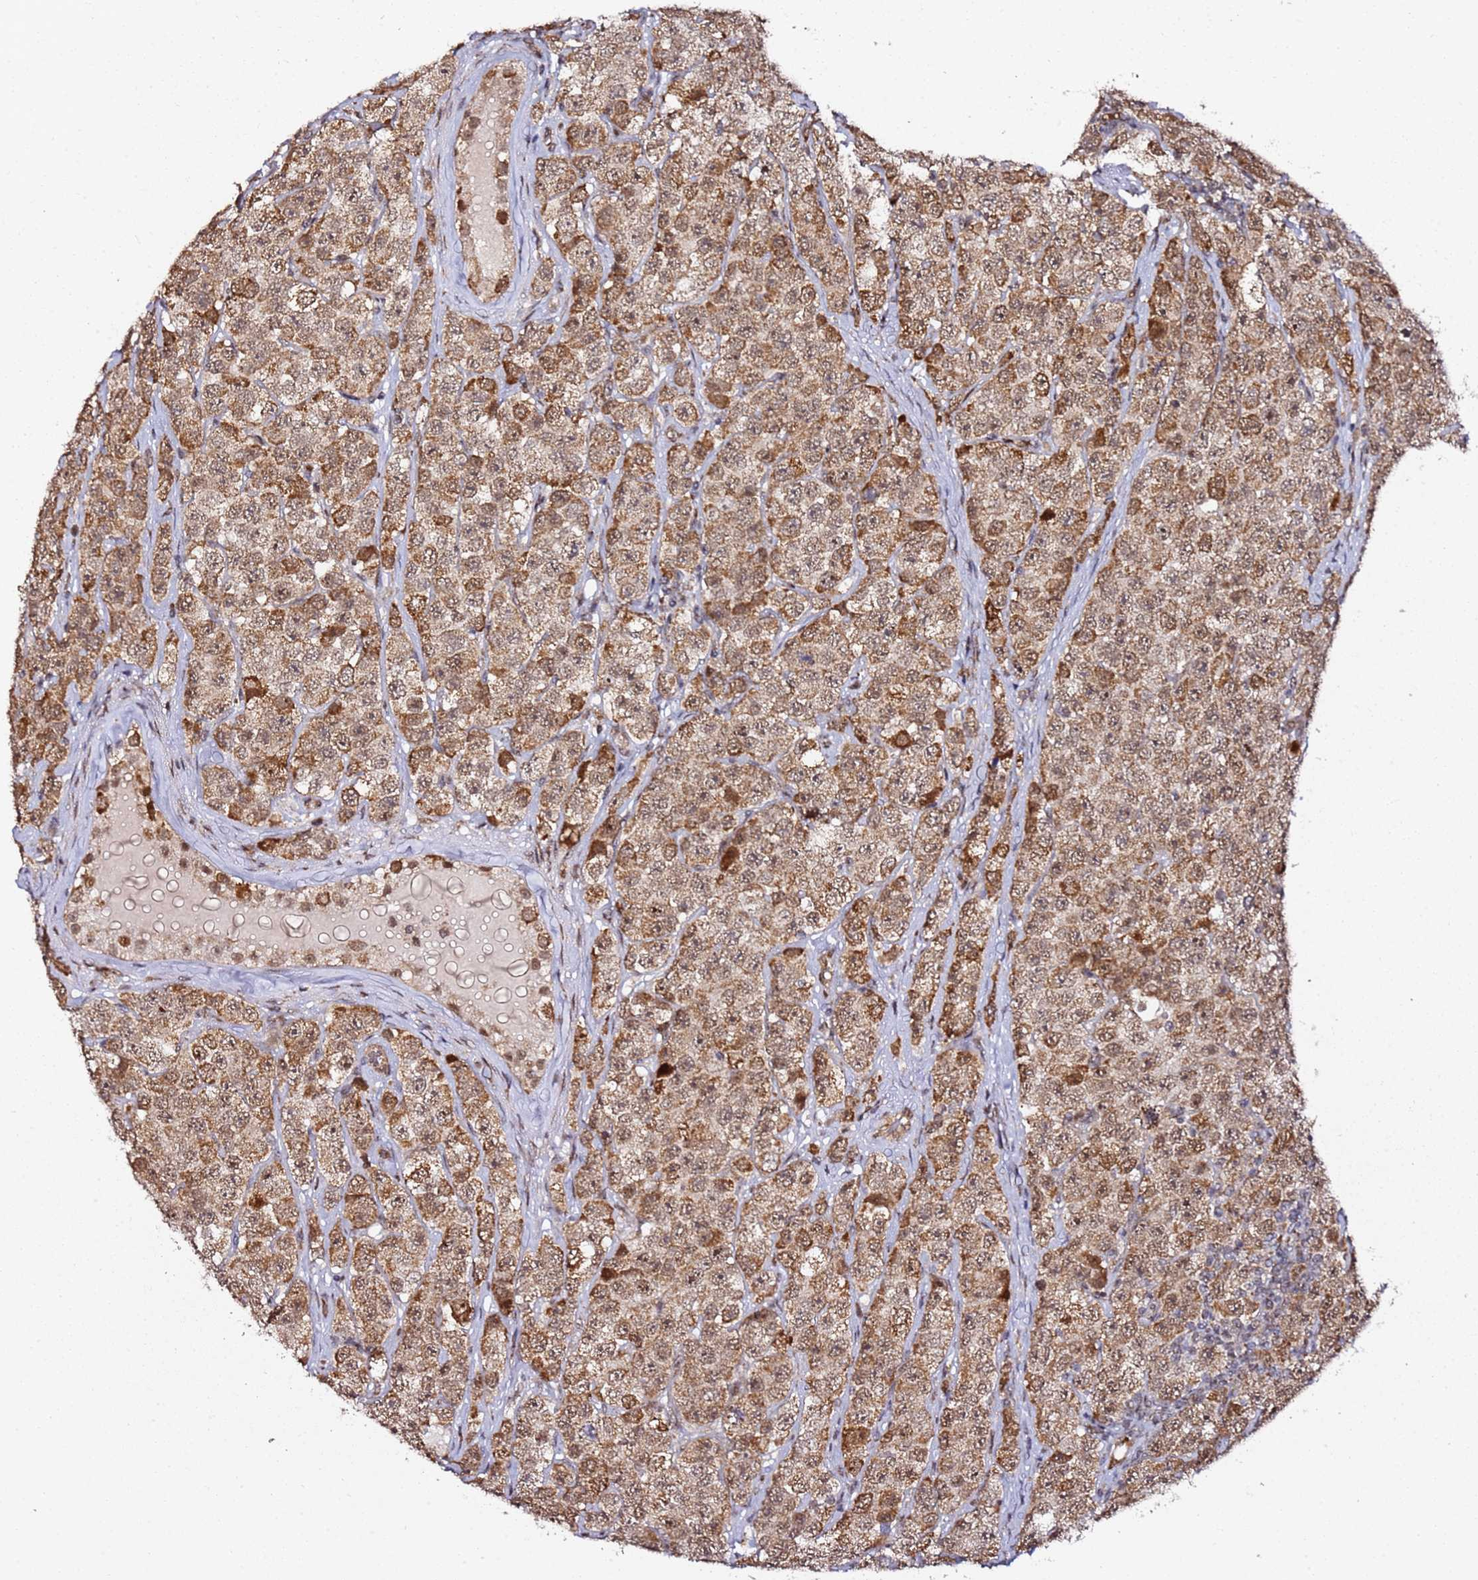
{"staining": {"intensity": "moderate", "quantity": ">75%", "location": "cytoplasmic/membranous,nuclear"}, "tissue": "testis cancer", "cell_type": "Tumor cells", "image_type": "cancer", "snomed": [{"axis": "morphology", "description": "Seminoma, NOS"}, {"axis": "topography", "description": "Testis"}], "caption": "Testis cancer was stained to show a protein in brown. There is medium levels of moderate cytoplasmic/membranous and nuclear positivity in approximately >75% of tumor cells.", "gene": "TP53AIP1", "patient": {"sex": "male", "age": 28}}